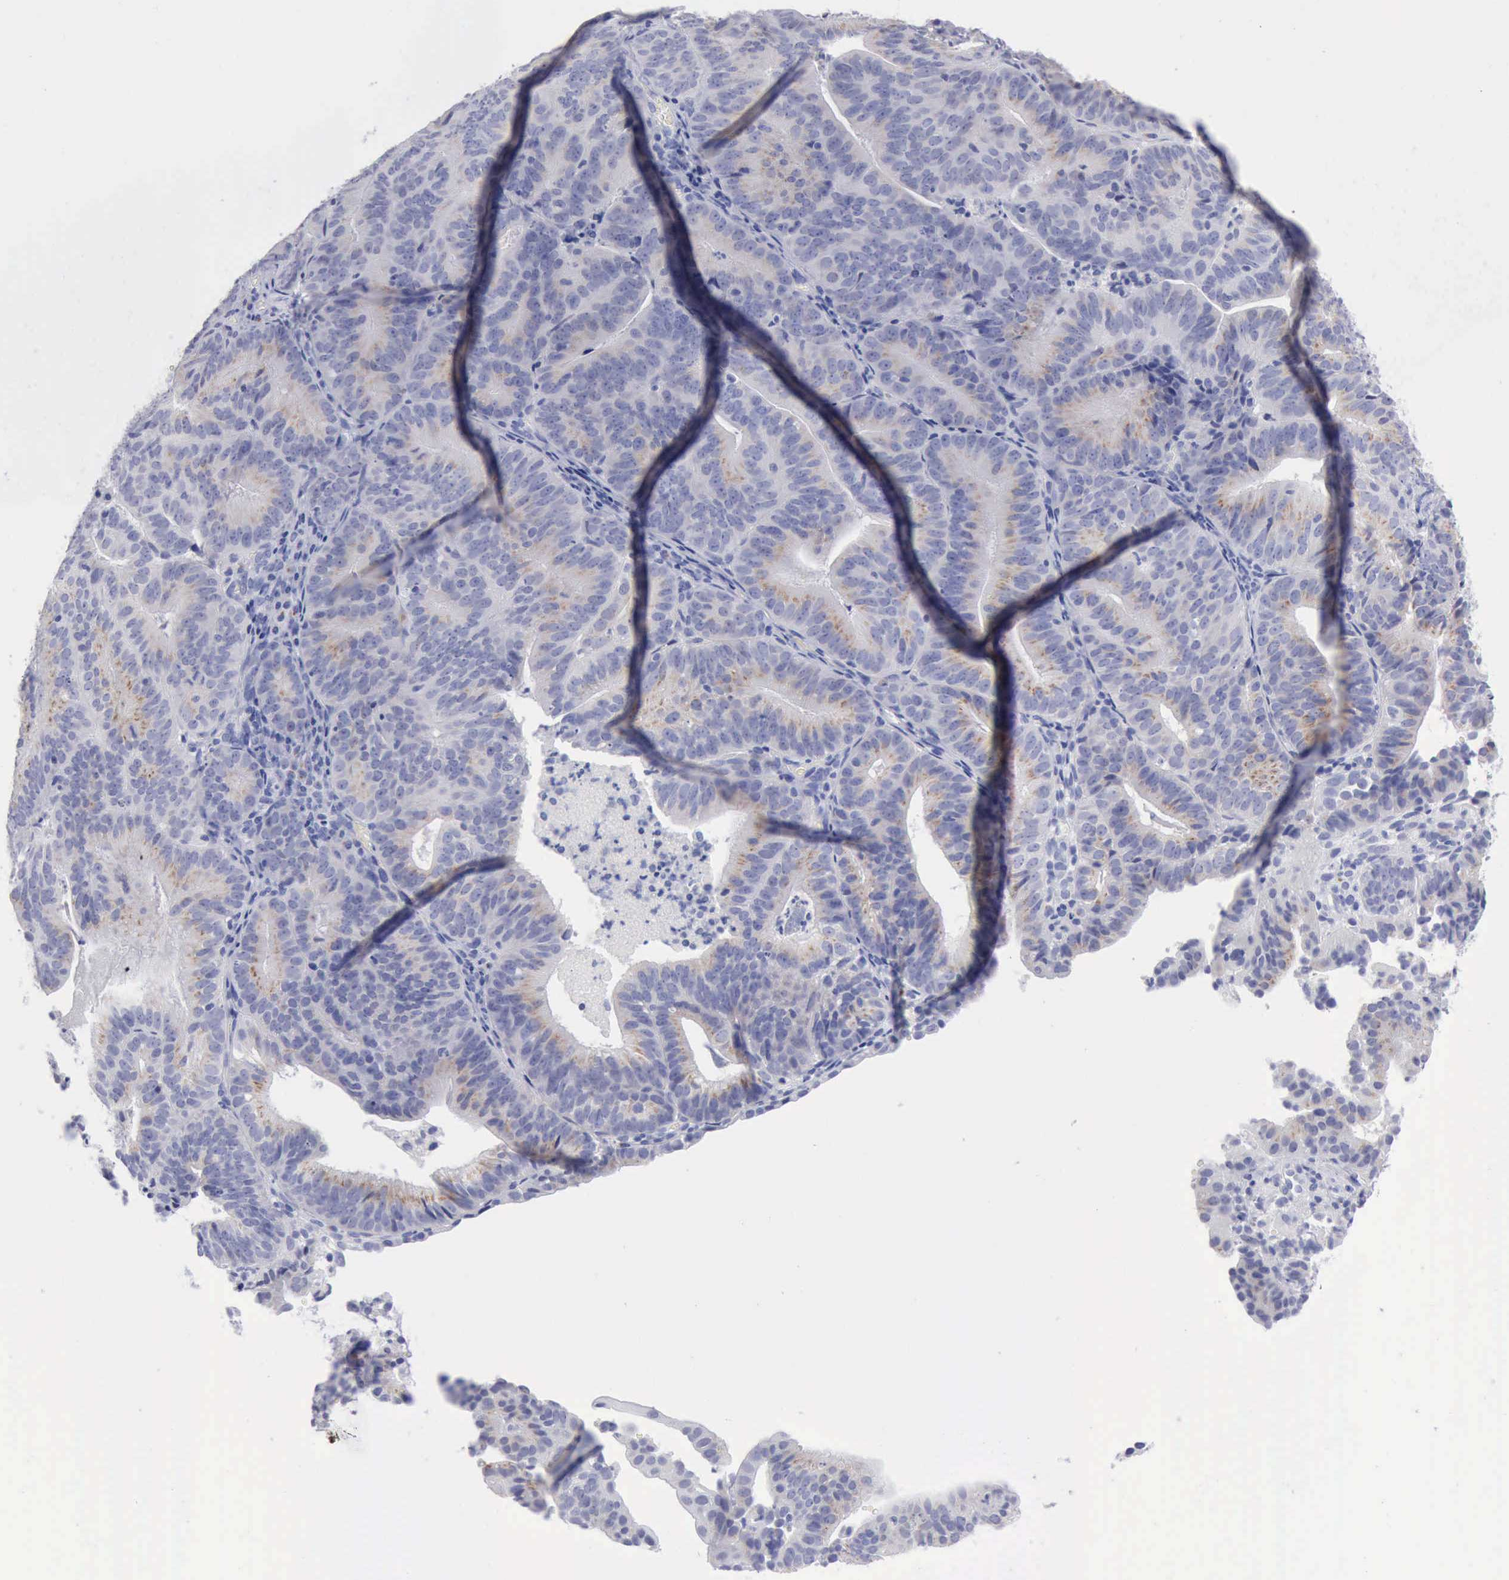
{"staining": {"intensity": "weak", "quantity": "25%-75%", "location": "cytoplasmic/membranous"}, "tissue": "cervical cancer", "cell_type": "Tumor cells", "image_type": "cancer", "snomed": [{"axis": "morphology", "description": "Adenocarcinoma, NOS"}, {"axis": "topography", "description": "Cervix"}], "caption": "A low amount of weak cytoplasmic/membranous expression is seen in approximately 25%-75% of tumor cells in cervical adenocarcinoma tissue.", "gene": "ANGEL1", "patient": {"sex": "female", "age": 60}}